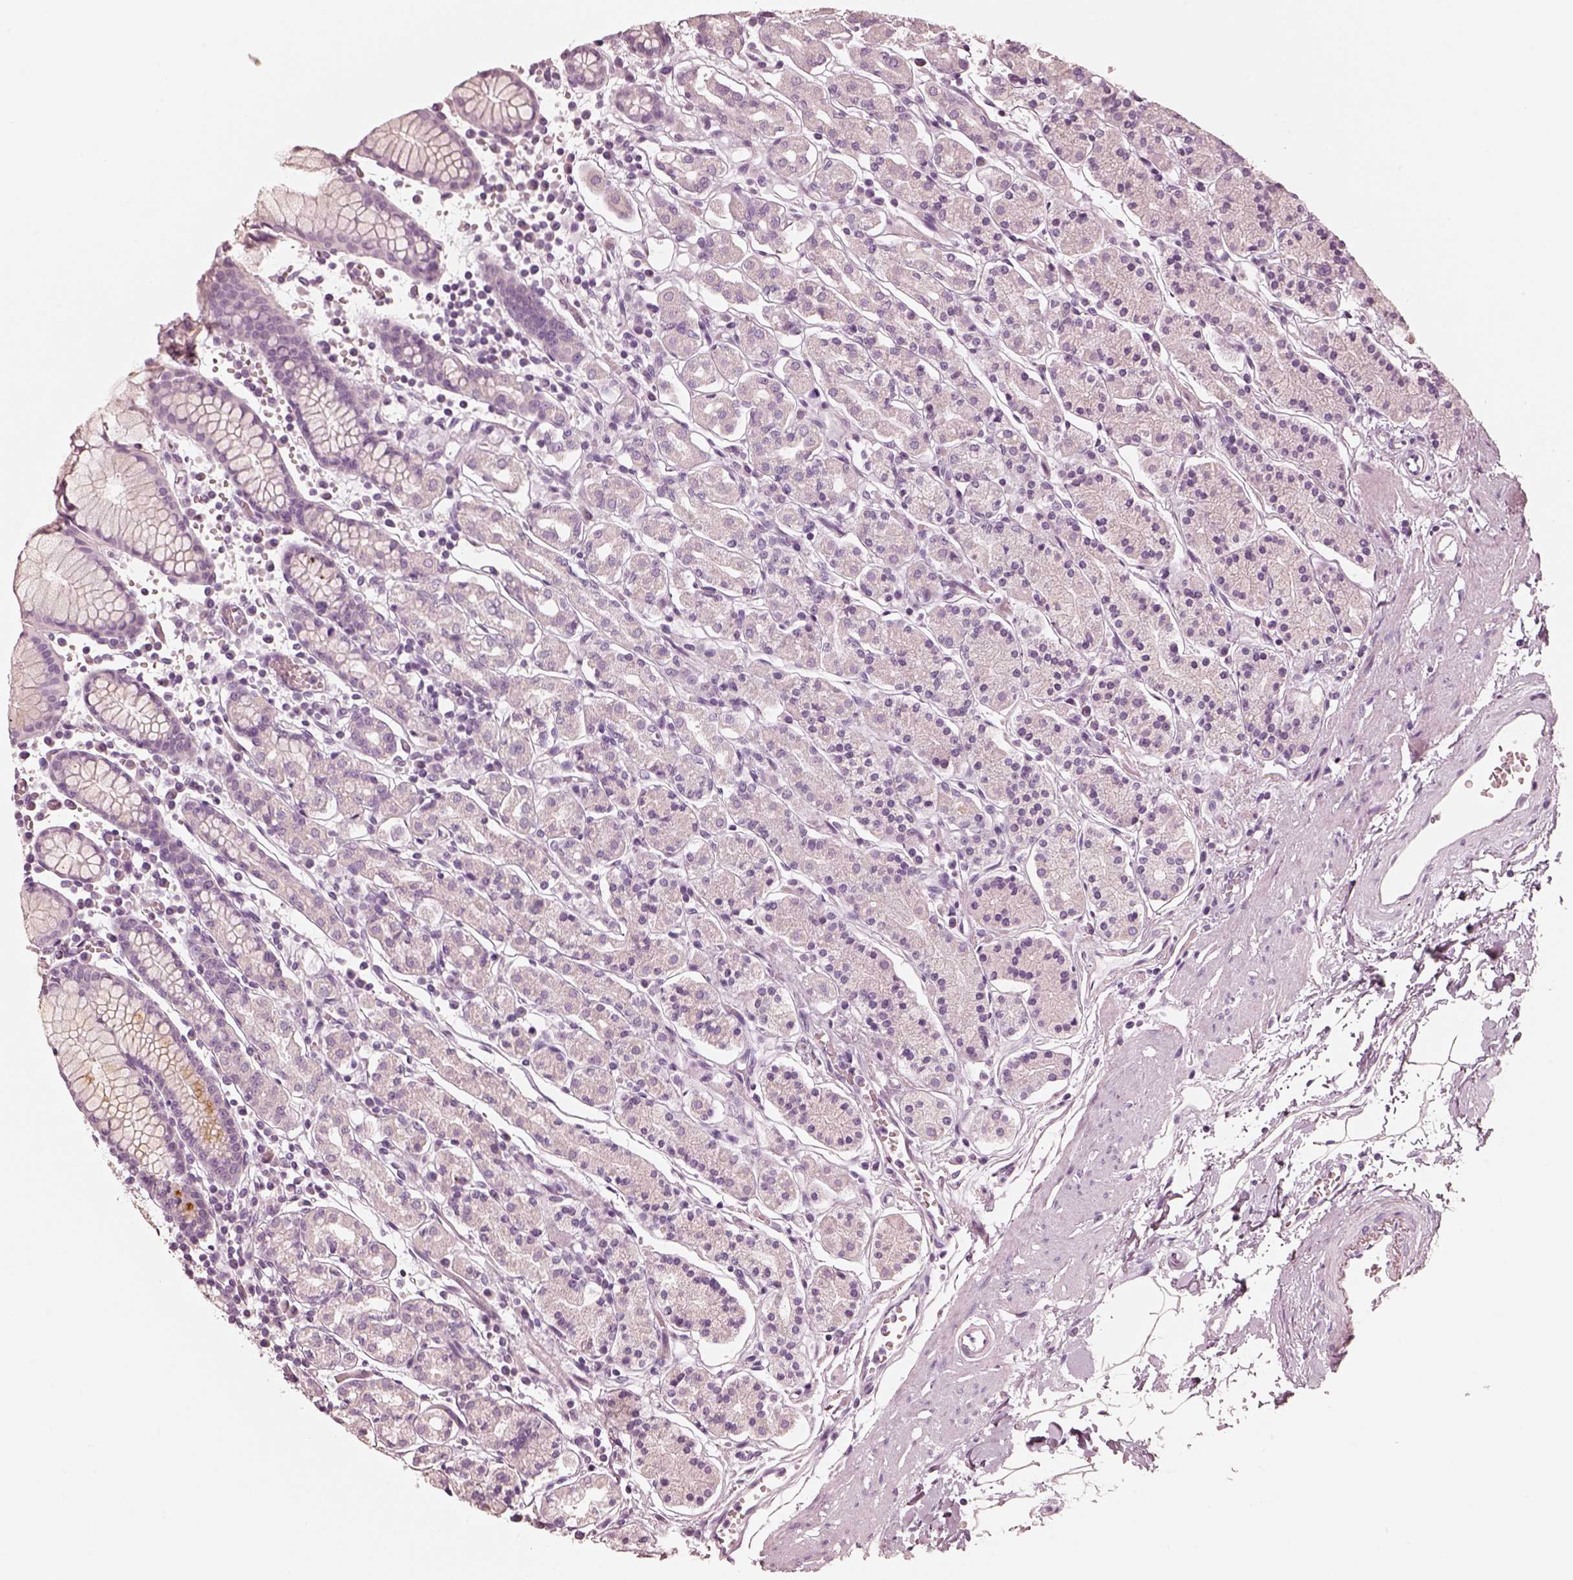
{"staining": {"intensity": "negative", "quantity": "none", "location": "none"}, "tissue": "stomach", "cell_type": "Glandular cells", "image_type": "normal", "snomed": [{"axis": "morphology", "description": "Normal tissue, NOS"}, {"axis": "topography", "description": "Stomach, upper"}, {"axis": "topography", "description": "Stomach"}], "caption": "Human stomach stained for a protein using immunohistochemistry (IHC) exhibits no staining in glandular cells.", "gene": "R3HDML", "patient": {"sex": "male", "age": 62}}